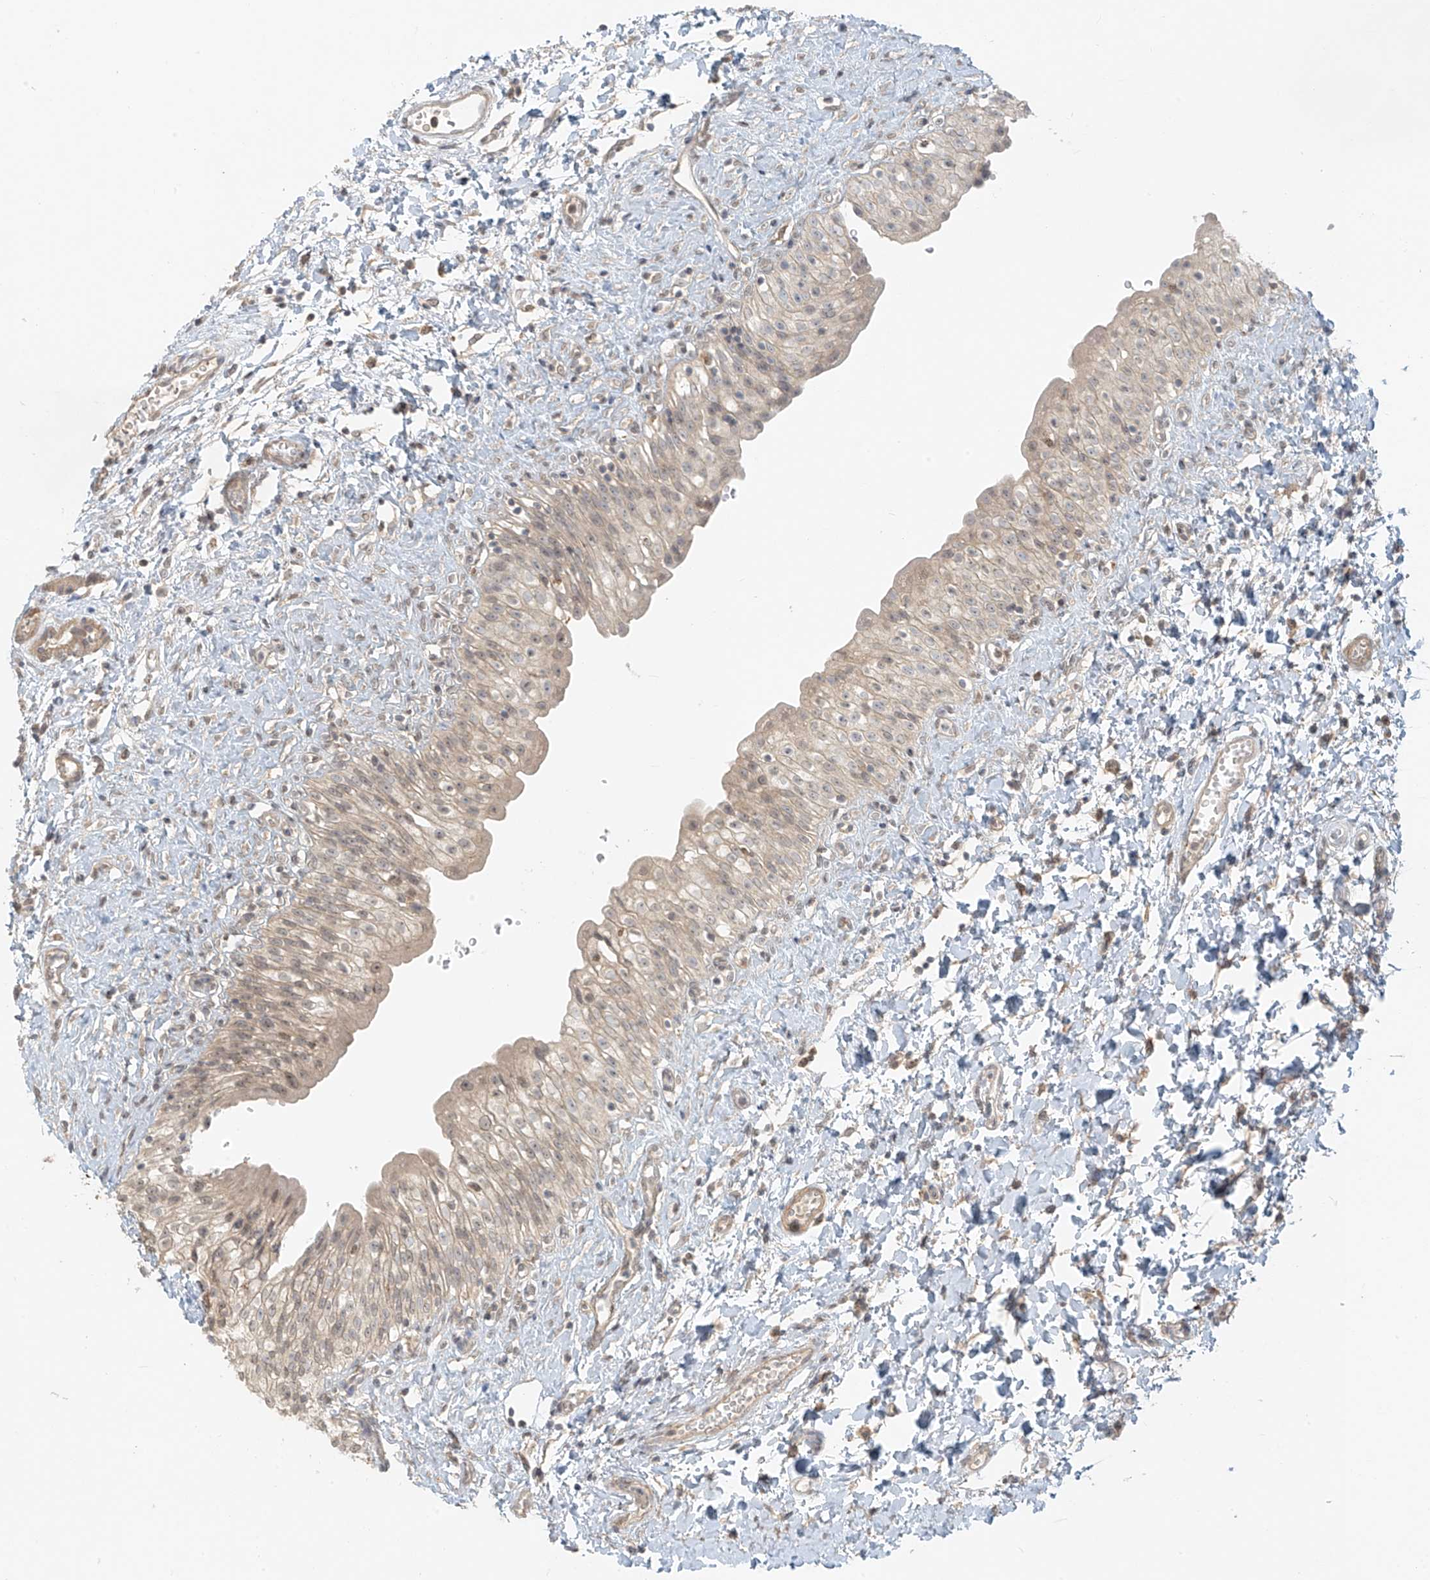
{"staining": {"intensity": "weak", "quantity": "25%-75%", "location": "cytoplasmic/membranous,nuclear"}, "tissue": "urinary bladder", "cell_type": "Urothelial cells", "image_type": "normal", "snomed": [{"axis": "morphology", "description": "Normal tissue, NOS"}, {"axis": "topography", "description": "Urinary bladder"}], "caption": "DAB (3,3'-diaminobenzidine) immunohistochemical staining of benign human urinary bladder demonstrates weak cytoplasmic/membranous,nuclear protein positivity in approximately 25%-75% of urothelial cells.", "gene": "ABCD1", "patient": {"sex": "male", "age": 51}}